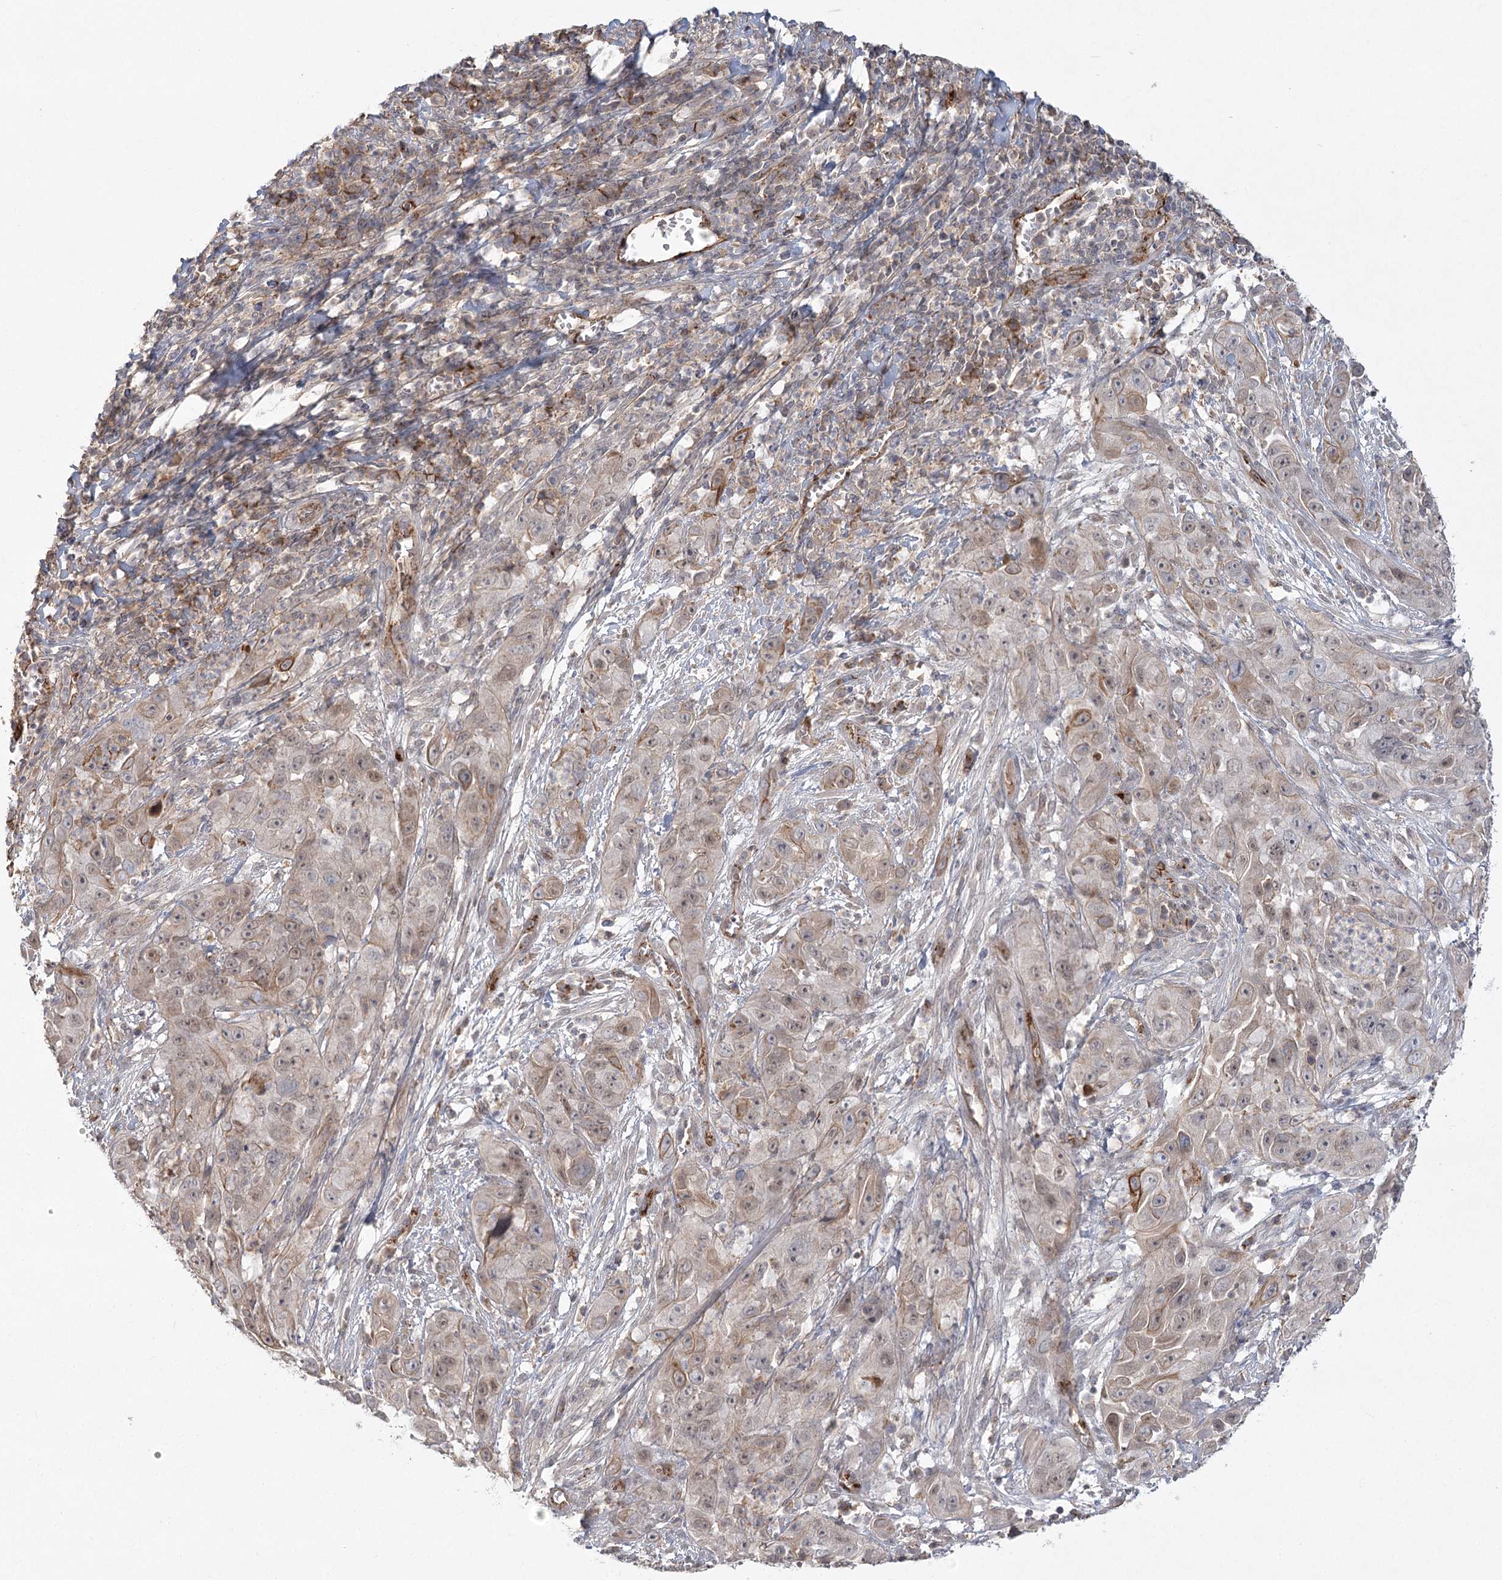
{"staining": {"intensity": "weak", "quantity": "<25%", "location": "cytoplasmic/membranous"}, "tissue": "cervical cancer", "cell_type": "Tumor cells", "image_type": "cancer", "snomed": [{"axis": "morphology", "description": "Squamous cell carcinoma, NOS"}, {"axis": "topography", "description": "Cervix"}], "caption": "DAB immunohistochemical staining of human cervical cancer (squamous cell carcinoma) exhibits no significant expression in tumor cells. (IHC, brightfield microscopy, high magnification).", "gene": "KBTBD4", "patient": {"sex": "female", "age": 32}}